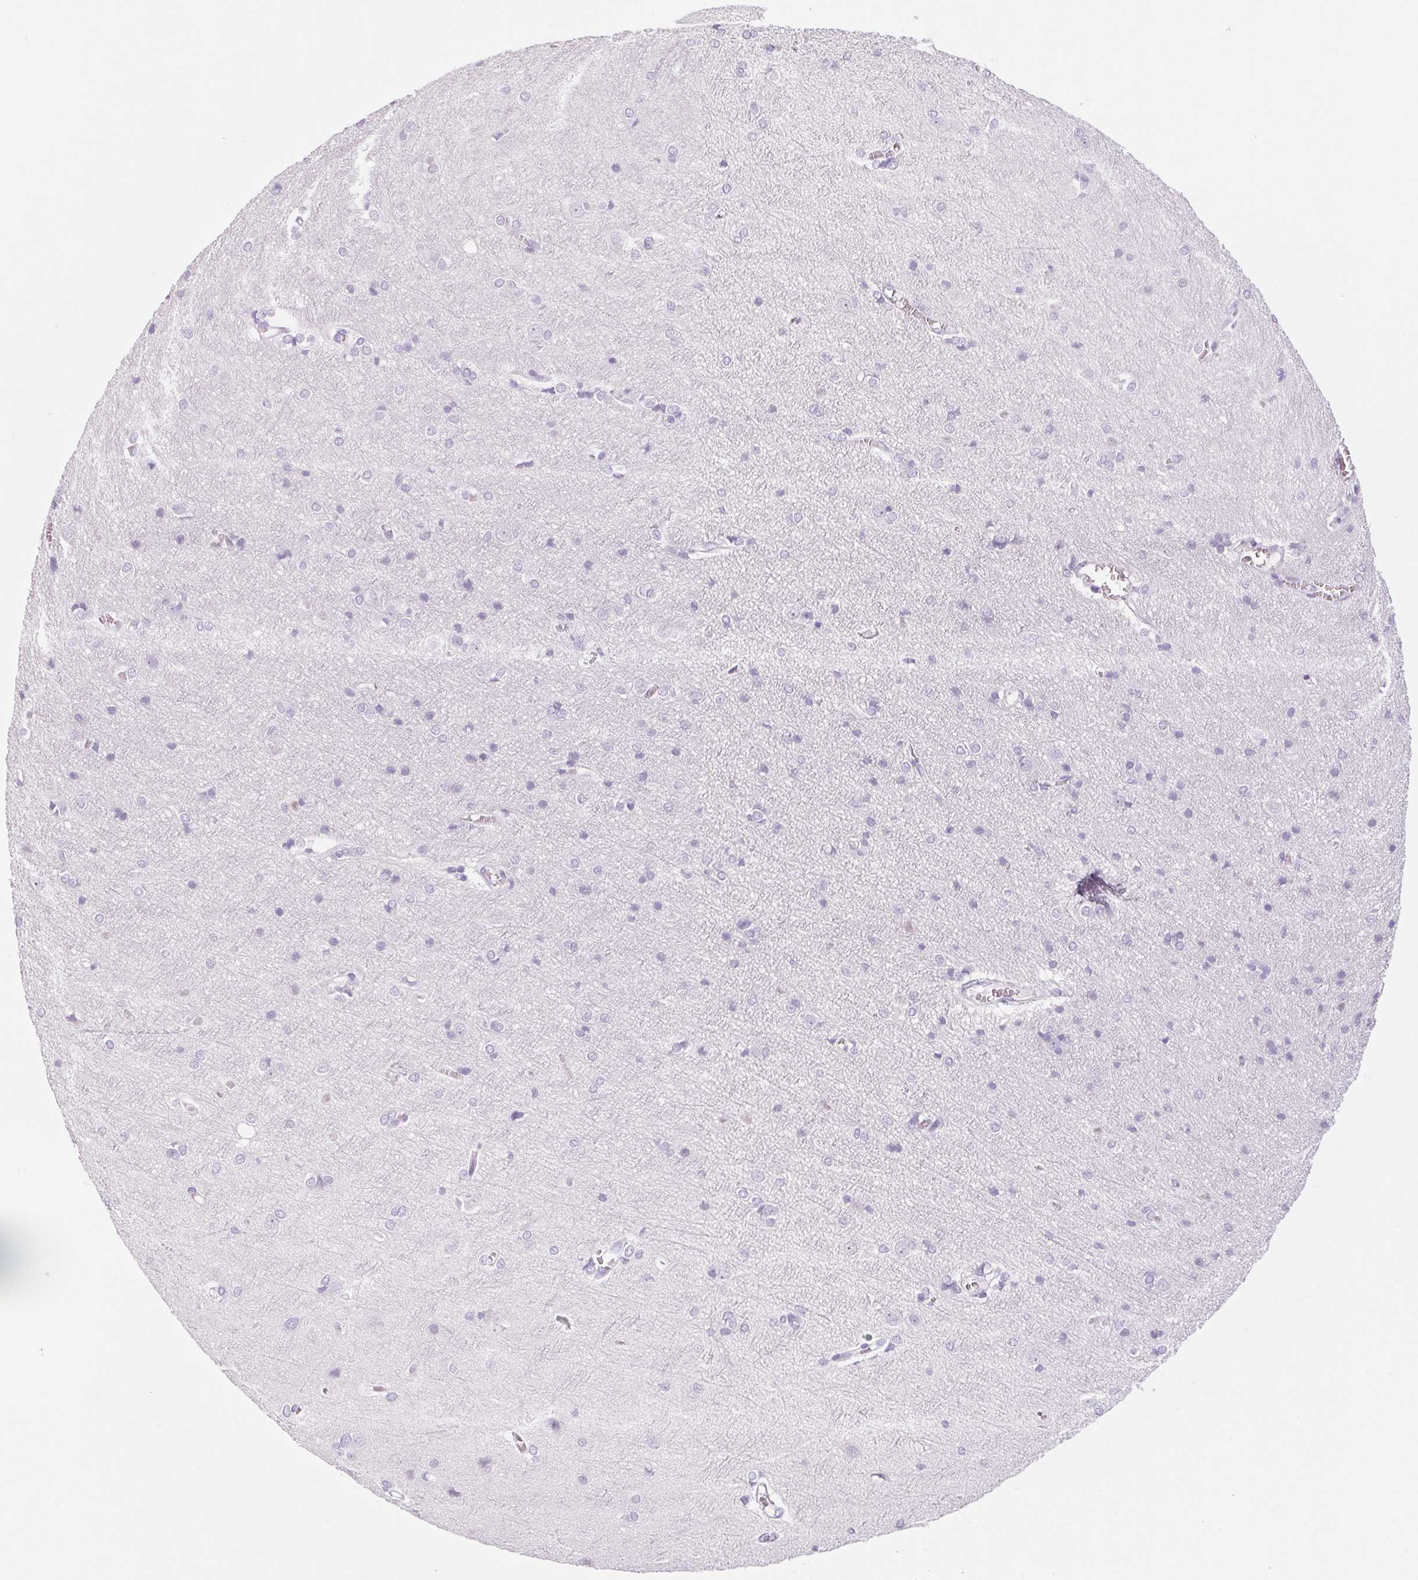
{"staining": {"intensity": "negative", "quantity": "none", "location": "none"}, "tissue": "cerebral cortex", "cell_type": "Endothelial cells", "image_type": "normal", "snomed": [{"axis": "morphology", "description": "Normal tissue, NOS"}, {"axis": "topography", "description": "Cerebral cortex"}], "caption": "The image exhibits no staining of endothelial cells in normal cerebral cortex.", "gene": "RPTN", "patient": {"sex": "male", "age": 37}}